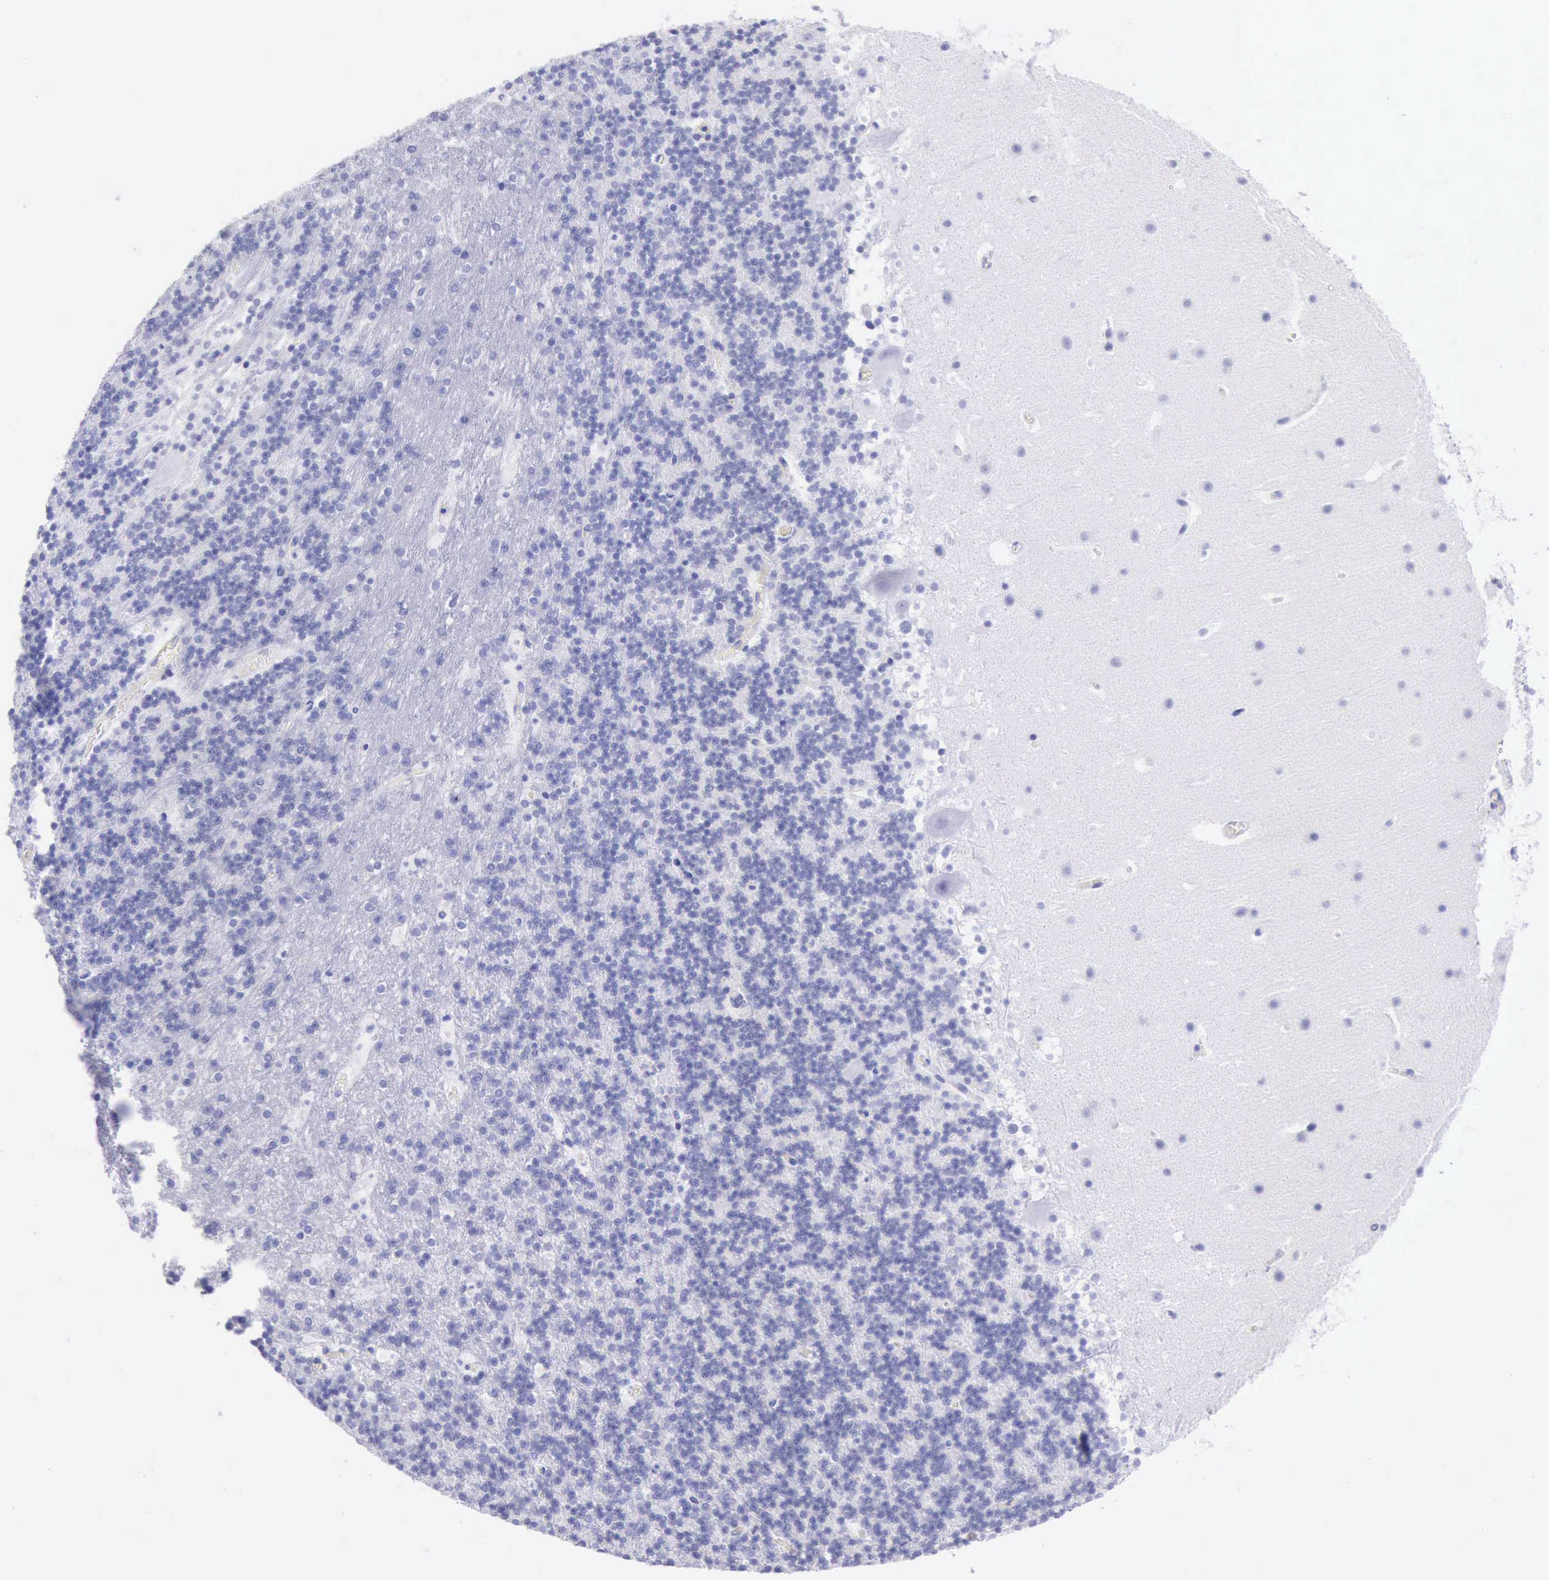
{"staining": {"intensity": "negative", "quantity": "none", "location": "none"}, "tissue": "cerebellum", "cell_type": "Cells in granular layer", "image_type": "normal", "snomed": [{"axis": "morphology", "description": "Normal tissue, NOS"}, {"axis": "topography", "description": "Cerebellum"}], "caption": "Cells in granular layer are negative for brown protein staining in unremarkable cerebellum. Brightfield microscopy of IHC stained with DAB (brown) and hematoxylin (blue), captured at high magnification.", "gene": "MCM2", "patient": {"sex": "male", "age": 45}}